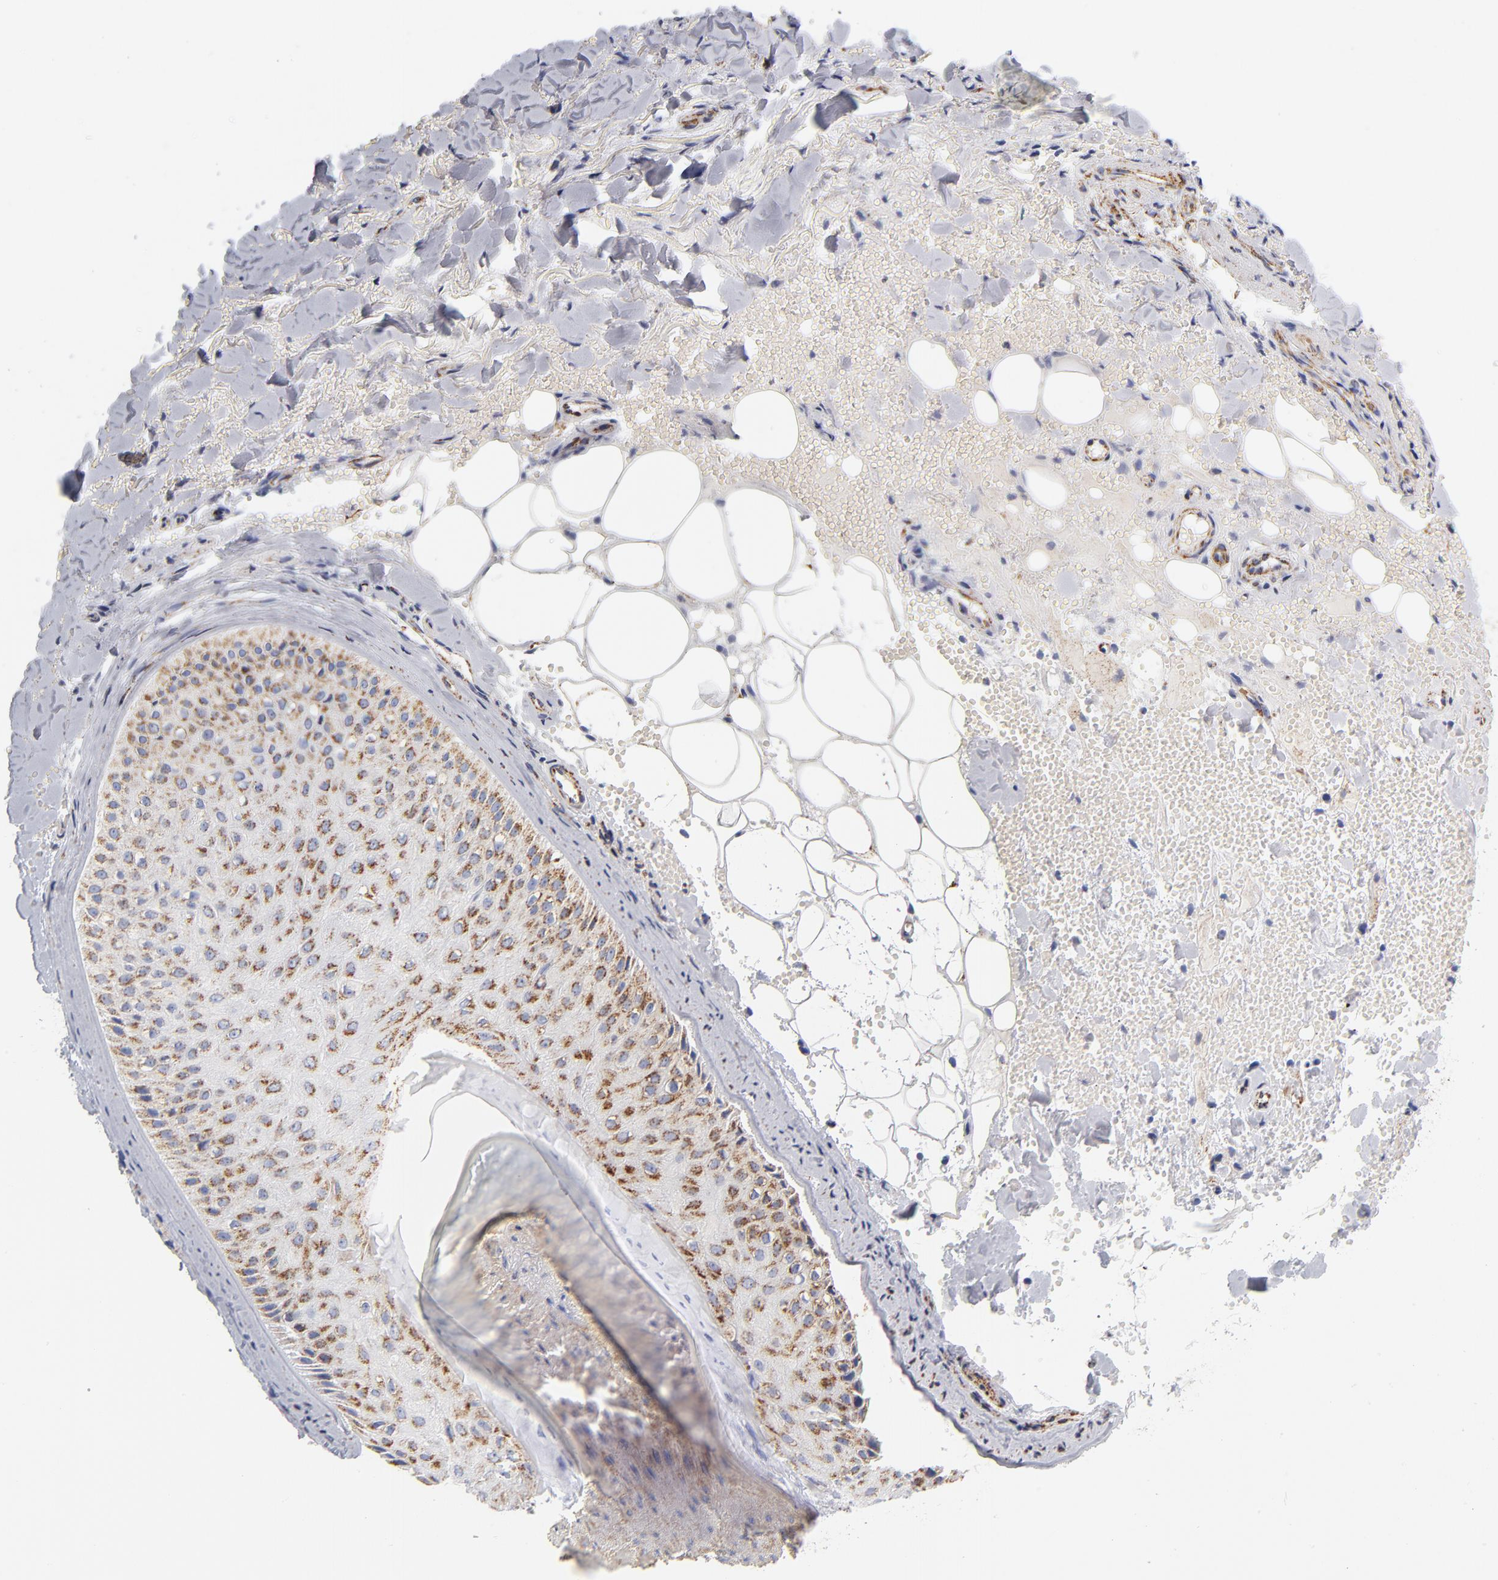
{"staining": {"intensity": "moderate", "quantity": "25%-75%", "location": "cytoplasmic/membranous"}, "tissue": "skin cancer", "cell_type": "Tumor cells", "image_type": "cancer", "snomed": [{"axis": "morphology", "description": "Basal cell carcinoma"}, {"axis": "topography", "description": "Skin"}], "caption": "The photomicrograph demonstrates a brown stain indicating the presence of a protein in the cytoplasmic/membranous of tumor cells in skin cancer.", "gene": "ECHS1", "patient": {"sex": "male", "age": 84}}